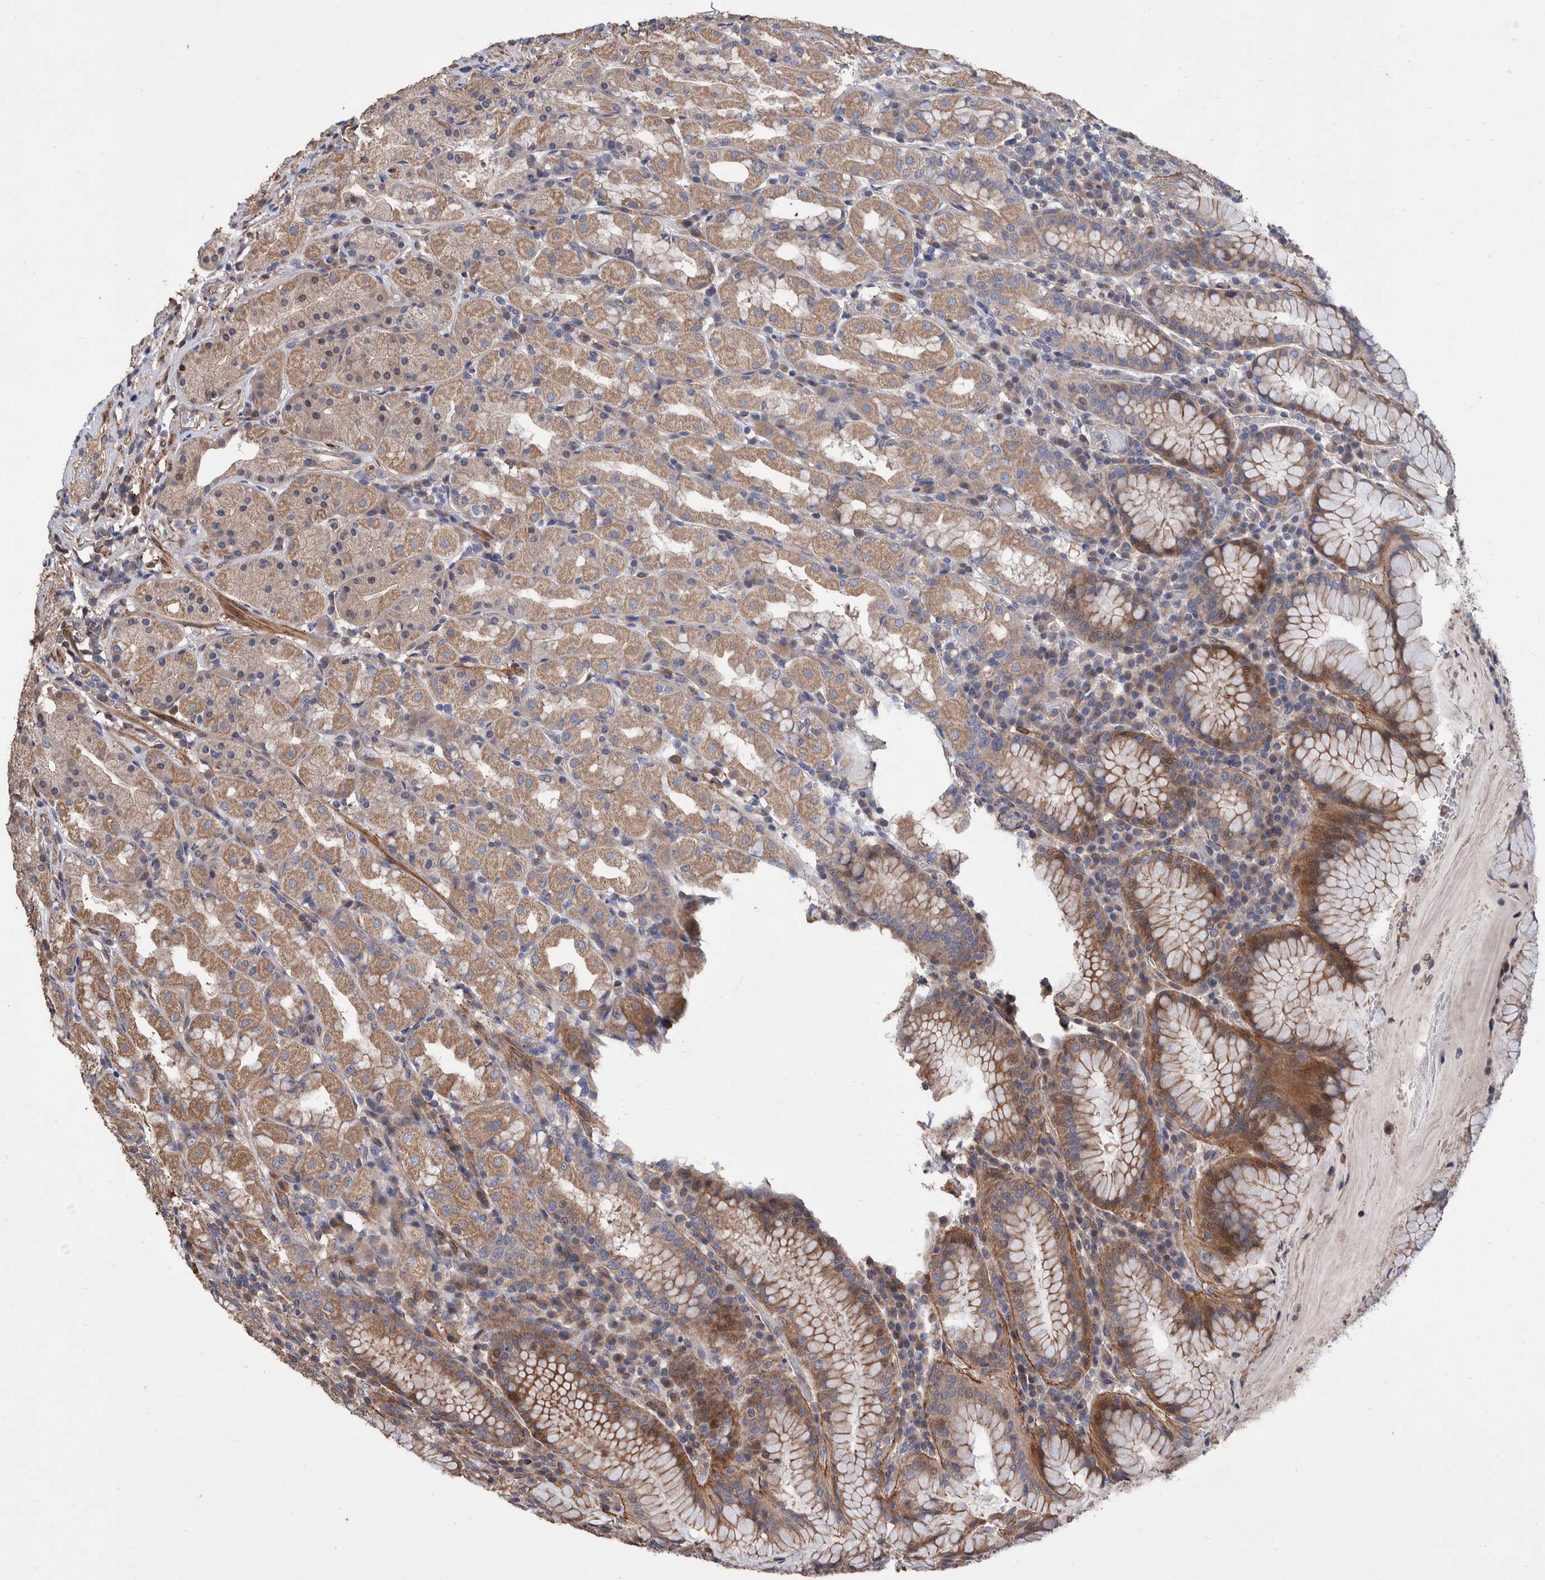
{"staining": {"intensity": "moderate", "quantity": "25%-75%", "location": "cytoplasmic/membranous"}, "tissue": "stomach", "cell_type": "Glandular cells", "image_type": "normal", "snomed": [{"axis": "morphology", "description": "Normal tissue, NOS"}, {"axis": "topography", "description": "Stomach, lower"}], "caption": "Glandular cells display medium levels of moderate cytoplasmic/membranous expression in about 25%-75% of cells in normal stomach. (brown staining indicates protein expression, while blue staining denotes nuclei).", "gene": "SLC45A4", "patient": {"sex": "female", "age": 56}}